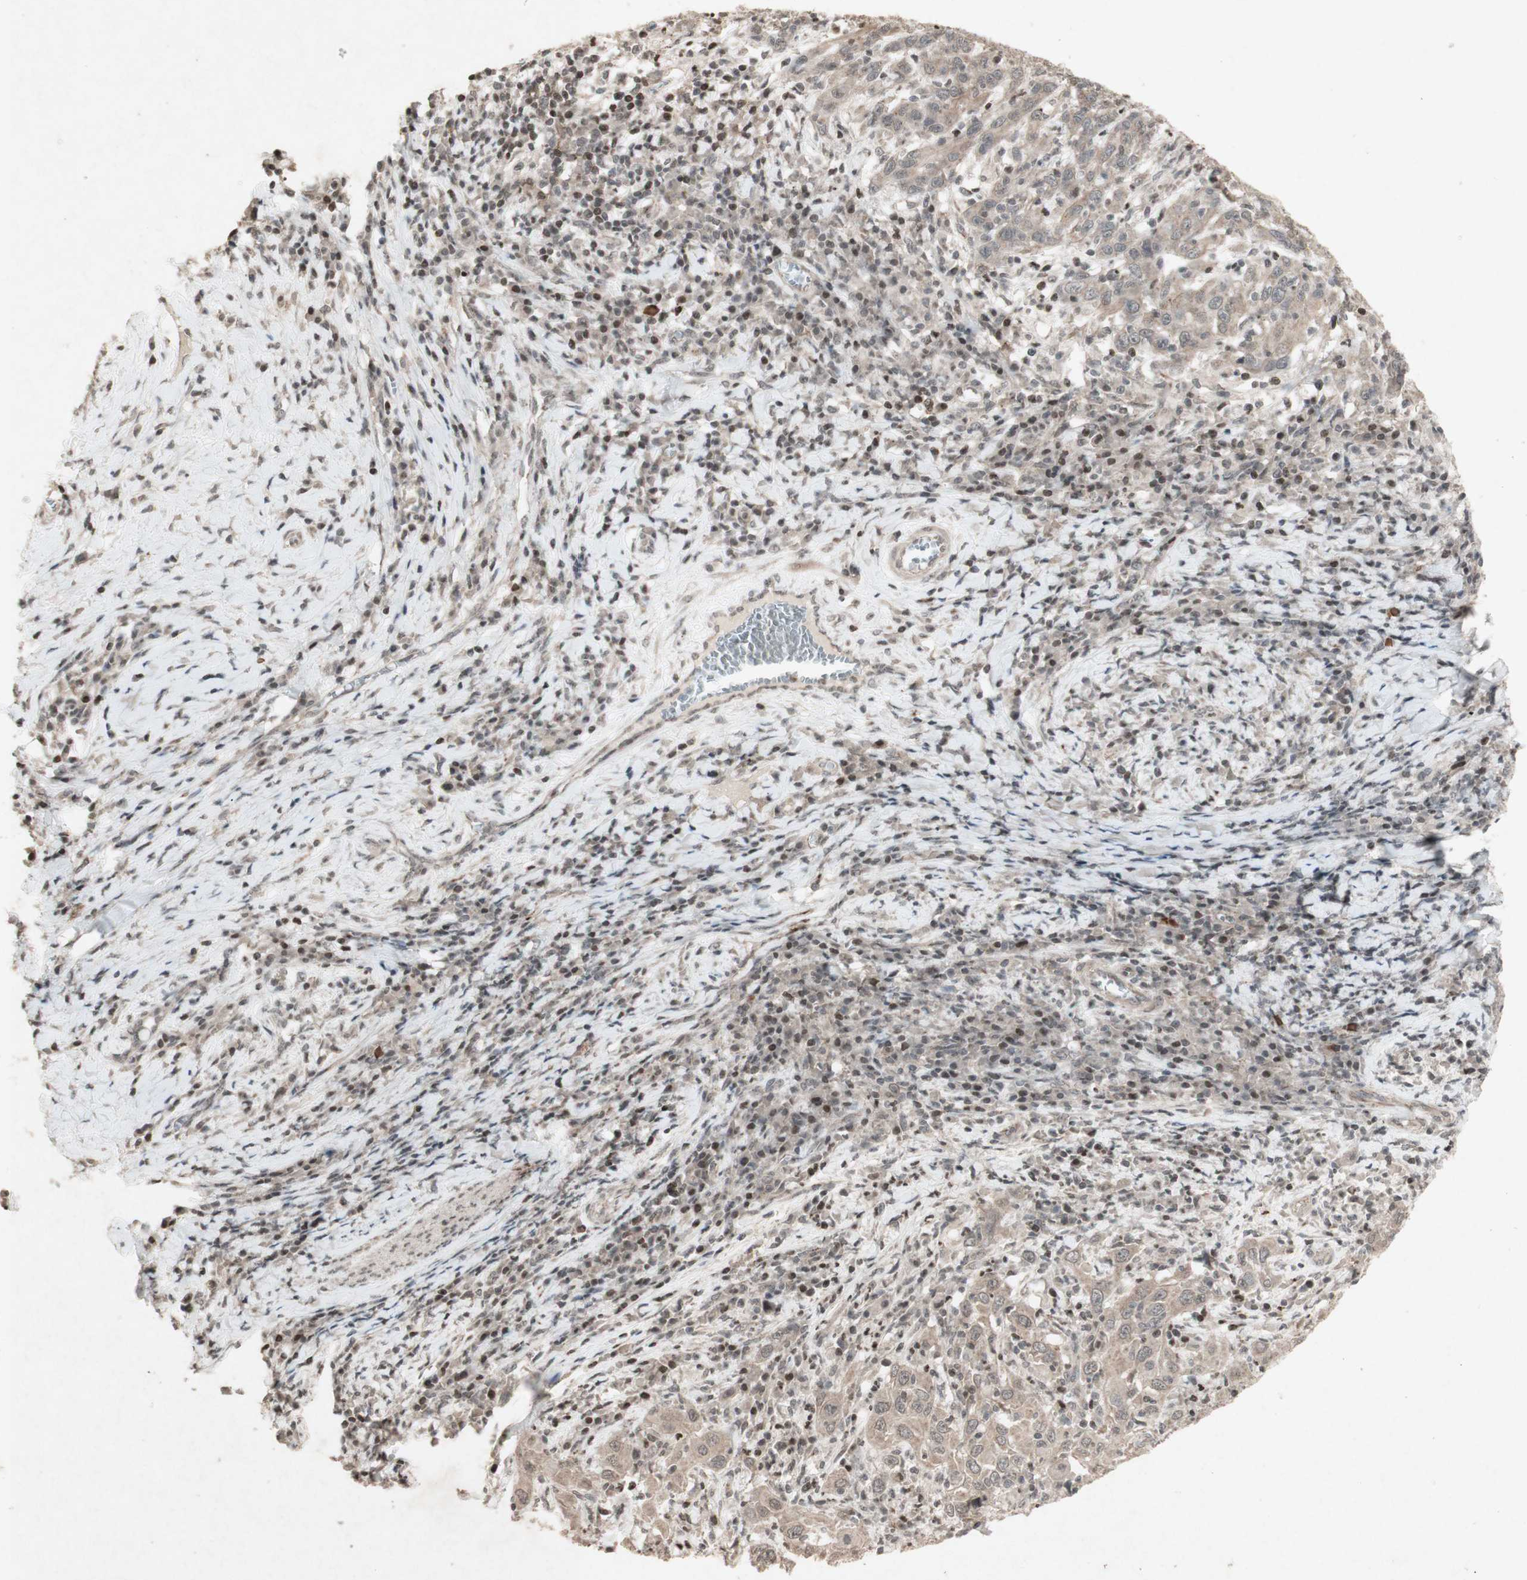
{"staining": {"intensity": "weak", "quantity": ">75%", "location": "cytoplasmic/membranous"}, "tissue": "cervical cancer", "cell_type": "Tumor cells", "image_type": "cancer", "snomed": [{"axis": "morphology", "description": "Squamous cell carcinoma, NOS"}, {"axis": "topography", "description": "Cervix"}], "caption": "Brown immunohistochemical staining in cervical cancer exhibits weak cytoplasmic/membranous staining in about >75% of tumor cells.", "gene": "PLXNA1", "patient": {"sex": "female", "age": 46}}